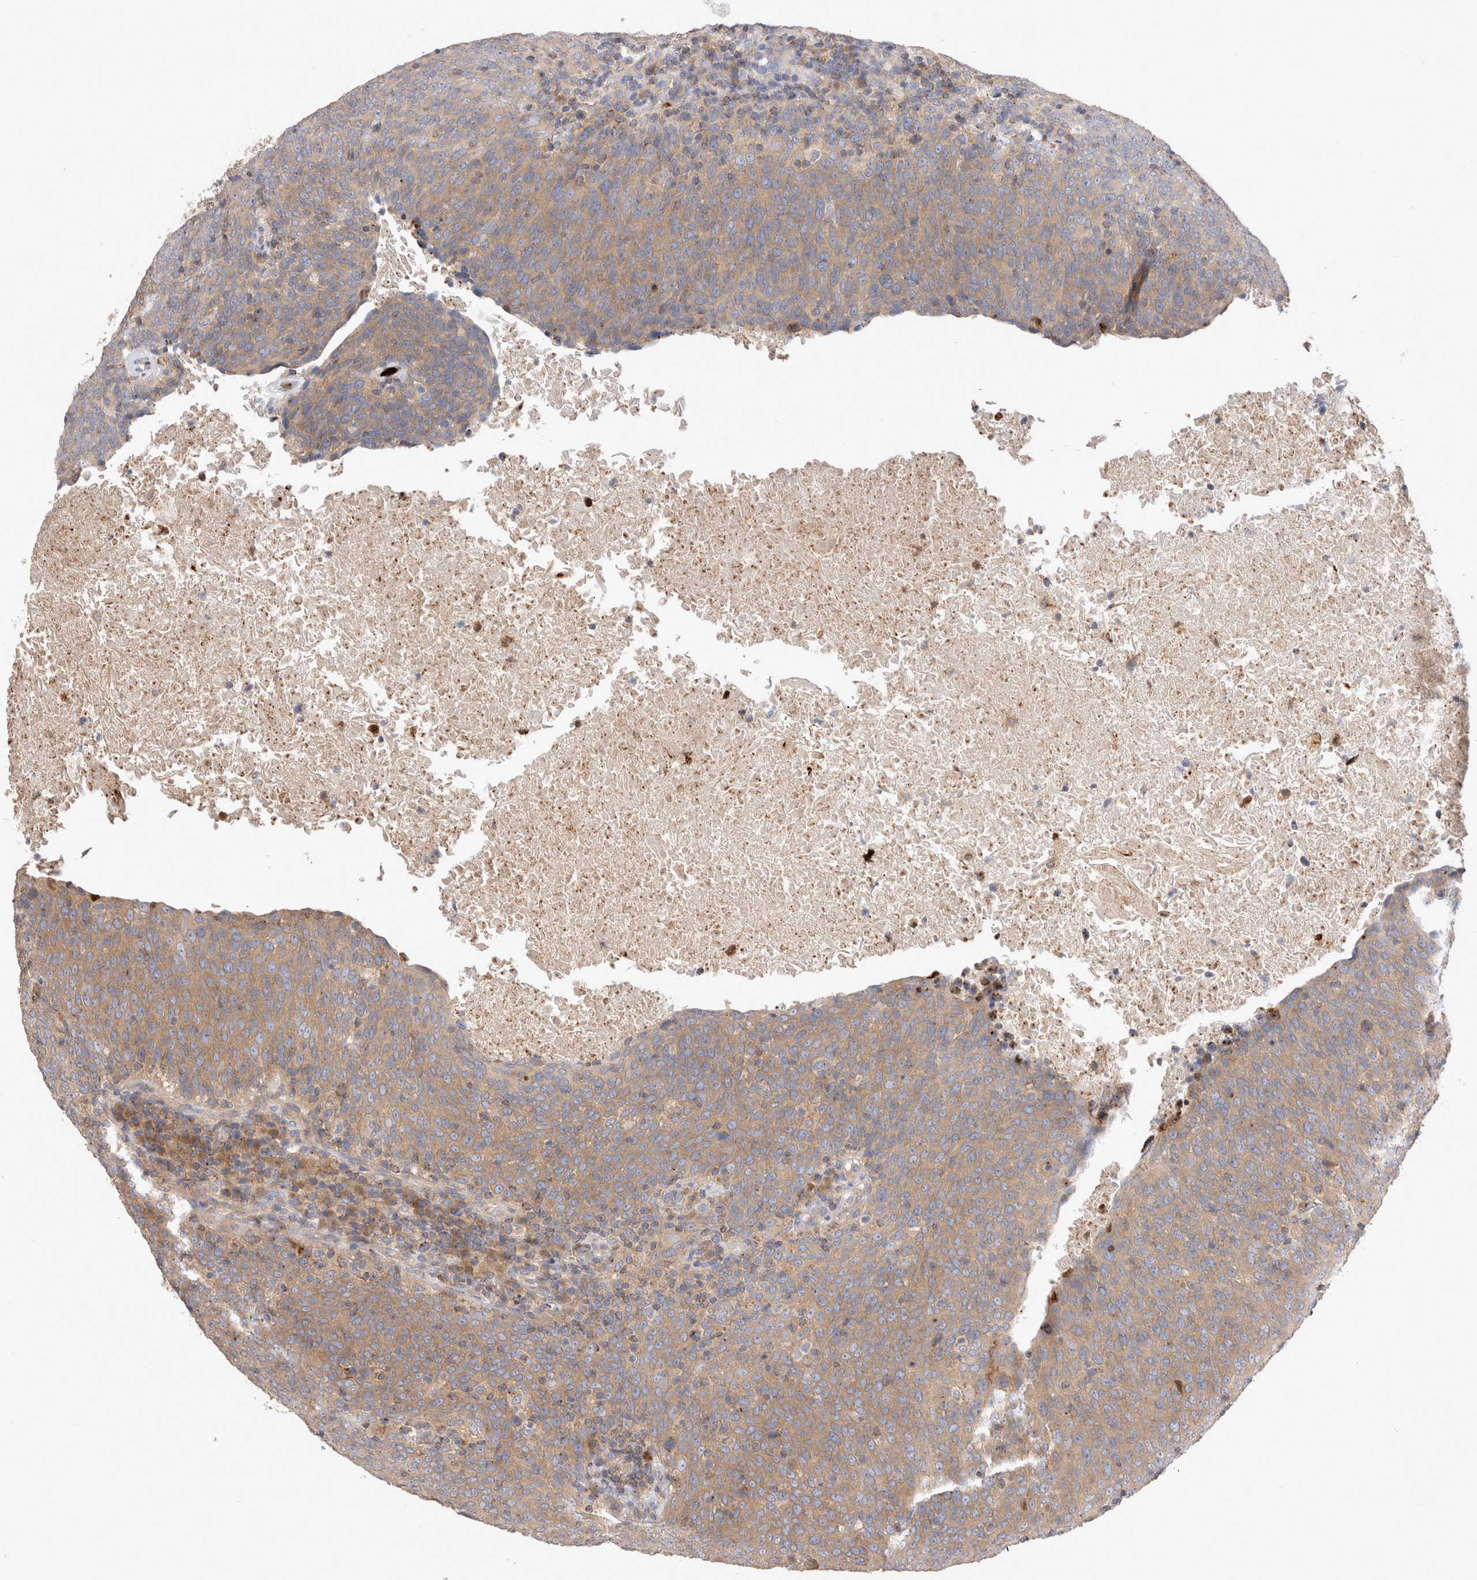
{"staining": {"intensity": "weak", "quantity": ">75%", "location": "cytoplasmic/membranous"}, "tissue": "head and neck cancer", "cell_type": "Tumor cells", "image_type": "cancer", "snomed": [{"axis": "morphology", "description": "Squamous cell carcinoma, NOS"}, {"axis": "morphology", "description": "Squamous cell carcinoma, metastatic, NOS"}, {"axis": "topography", "description": "Lymph node"}, {"axis": "topography", "description": "Head-Neck"}], "caption": "The photomicrograph exhibits a brown stain indicating the presence of a protein in the cytoplasmic/membranous of tumor cells in head and neck cancer (metastatic squamous cell carcinoma).", "gene": "NXT2", "patient": {"sex": "male", "age": 62}}